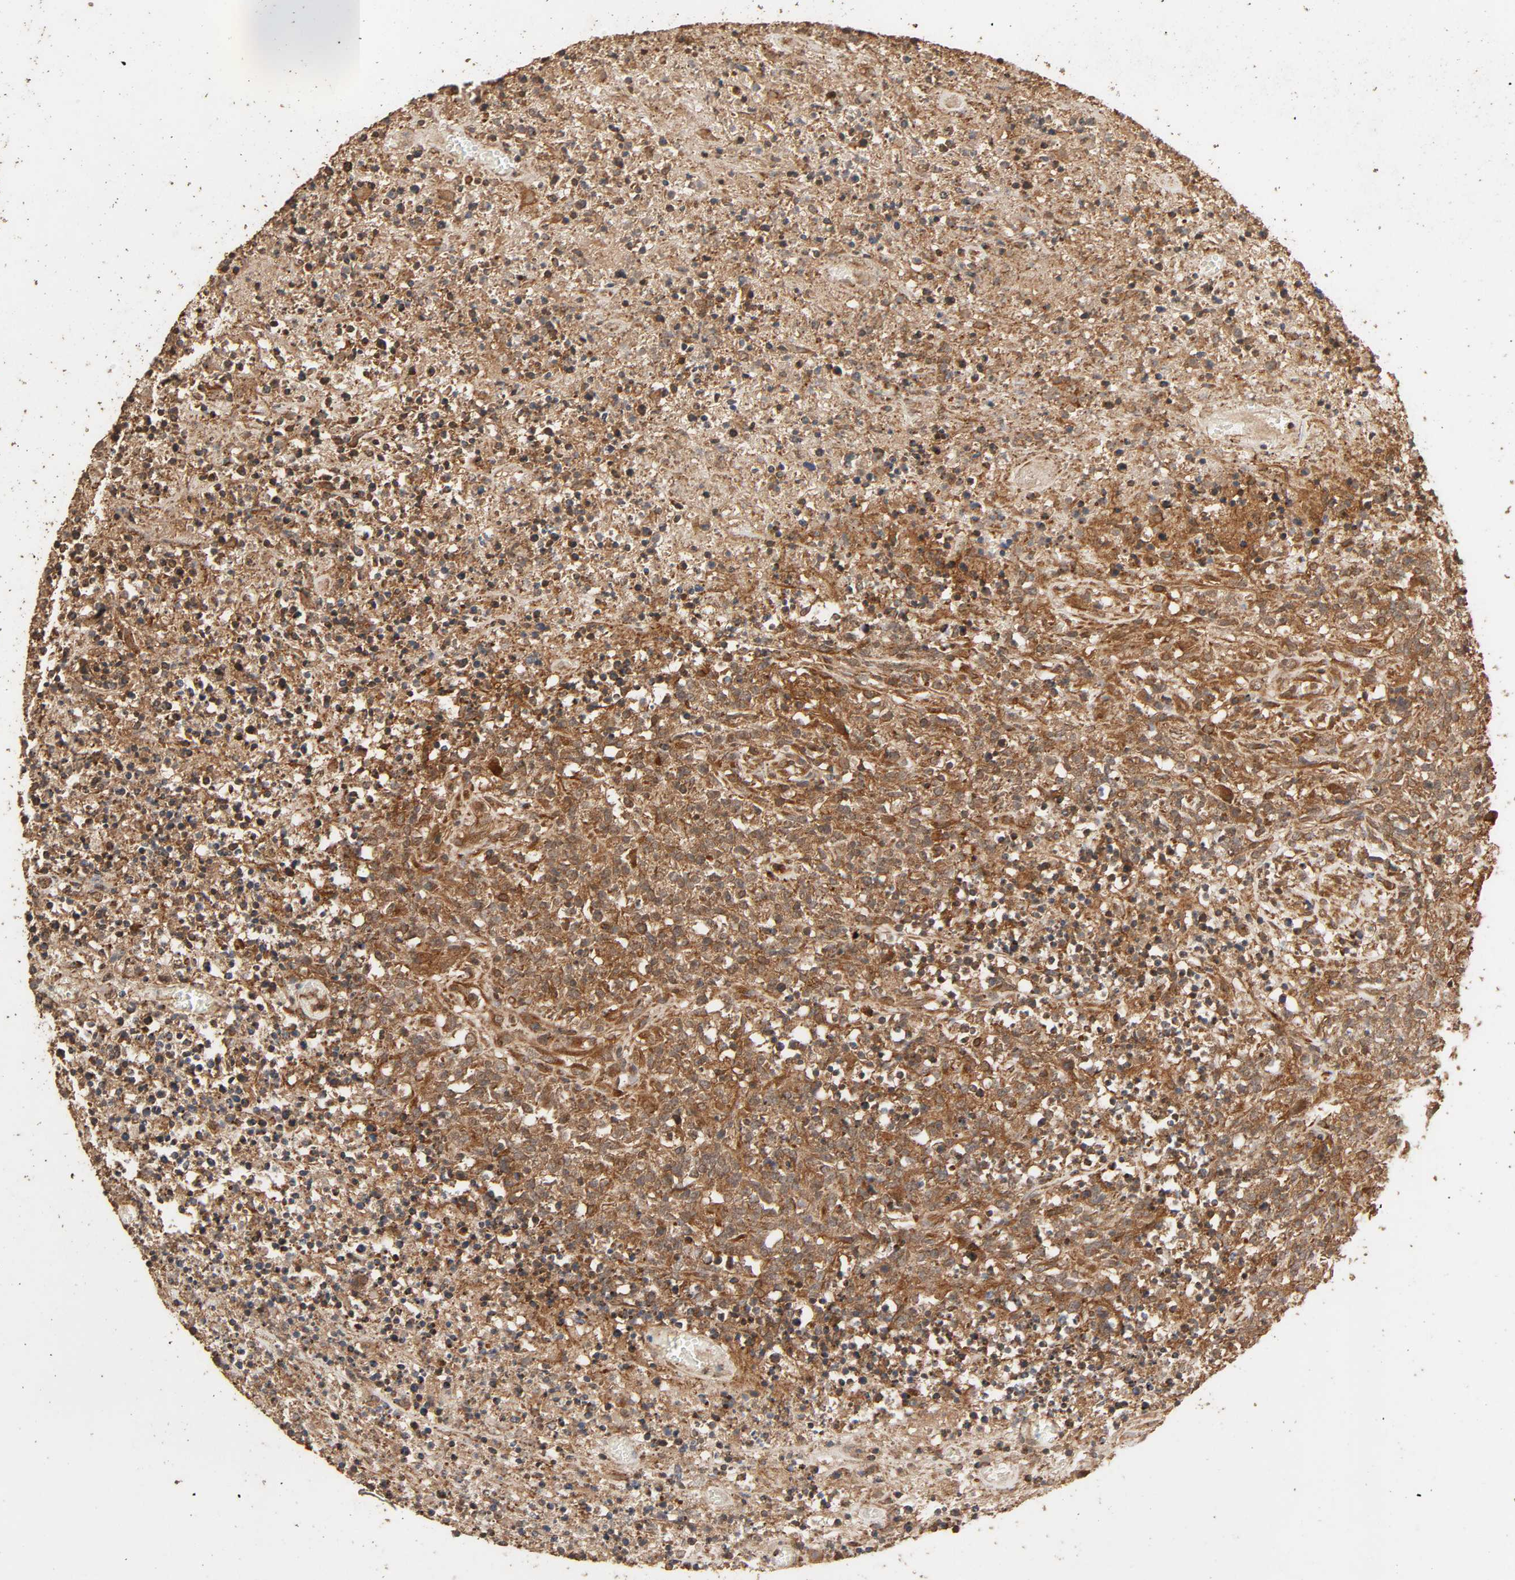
{"staining": {"intensity": "moderate", "quantity": ">75%", "location": "cytoplasmic/membranous"}, "tissue": "lymphoma", "cell_type": "Tumor cells", "image_type": "cancer", "snomed": [{"axis": "morphology", "description": "Malignant lymphoma, non-Hodgkin's type, High grade"}, {"axis": "topography", "description": "Lymph node"}], "caption": "DAB immunohistochemical staining of lymphoma demonstrates moderate cytoplasmic/membranous protein expression in about >75% of tumor cells. The protein is shown in brown color, while the nuclei are stained blue.", "gene": "RPS6KA6", "patient": {"sex": "female", "age": 84}}